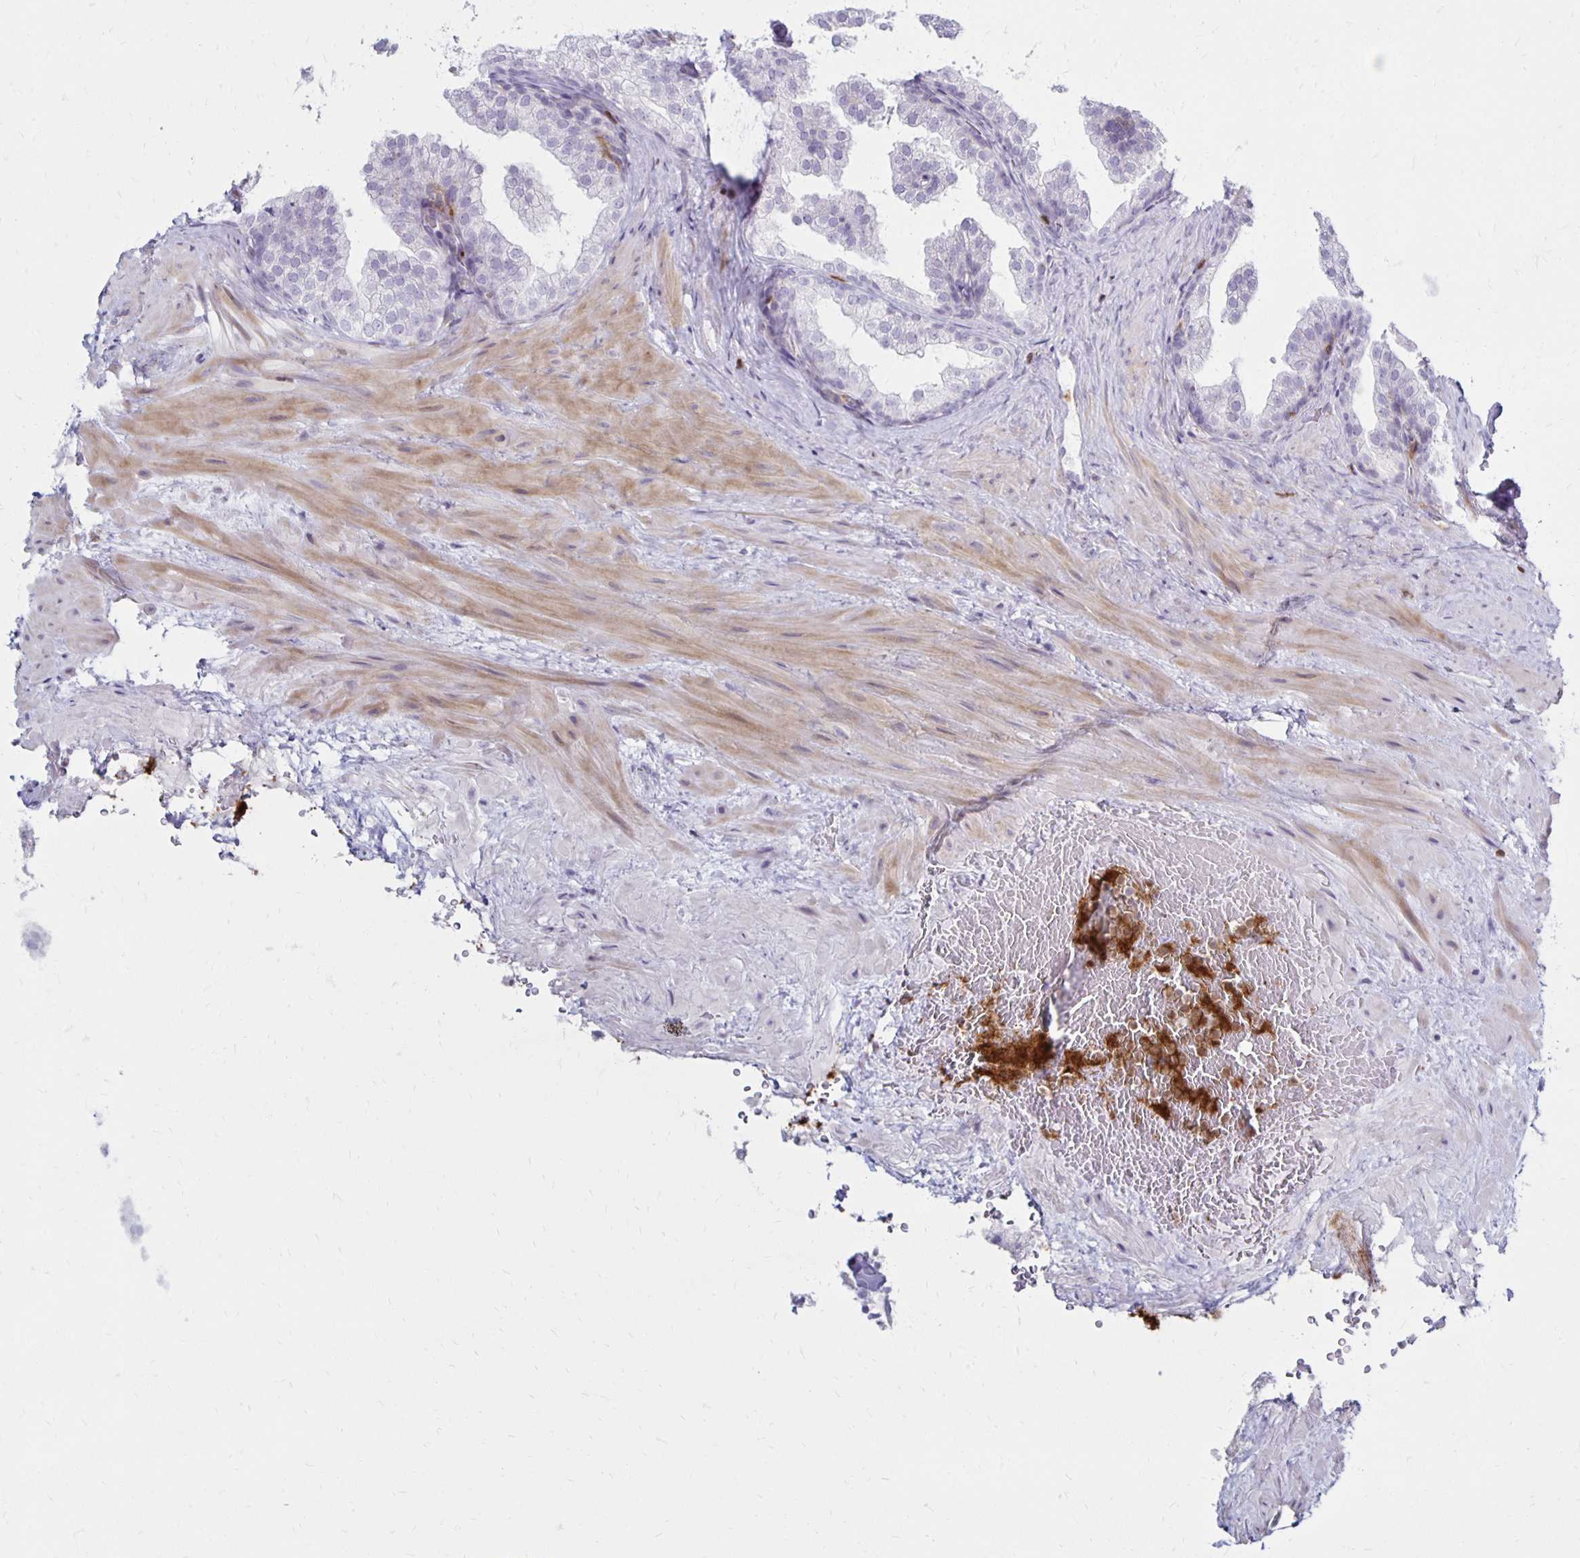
{"staining": {"intensity": "negative", "quantity": "none", "location": "none"}, "tissue": "prostate", "cell_type": "Glandular cells", "image_type": "normal", "snomed": [{"axis": "morphology", "description": "Normal tissue, NOS"}, {"axis": "topography", "description": "Prostate"}], "caption": "An IHC photomicrograph of unremarkable prostate is shown. There is no staining in glandular cells of prostate. The staining is performed using DAB (3,3'-diaminobenzidine) brown chromogen with nuclei counter-stained in using hematoxylin.", "gene": "CCL21", "patient": {"sex": "male", "age": 37}}